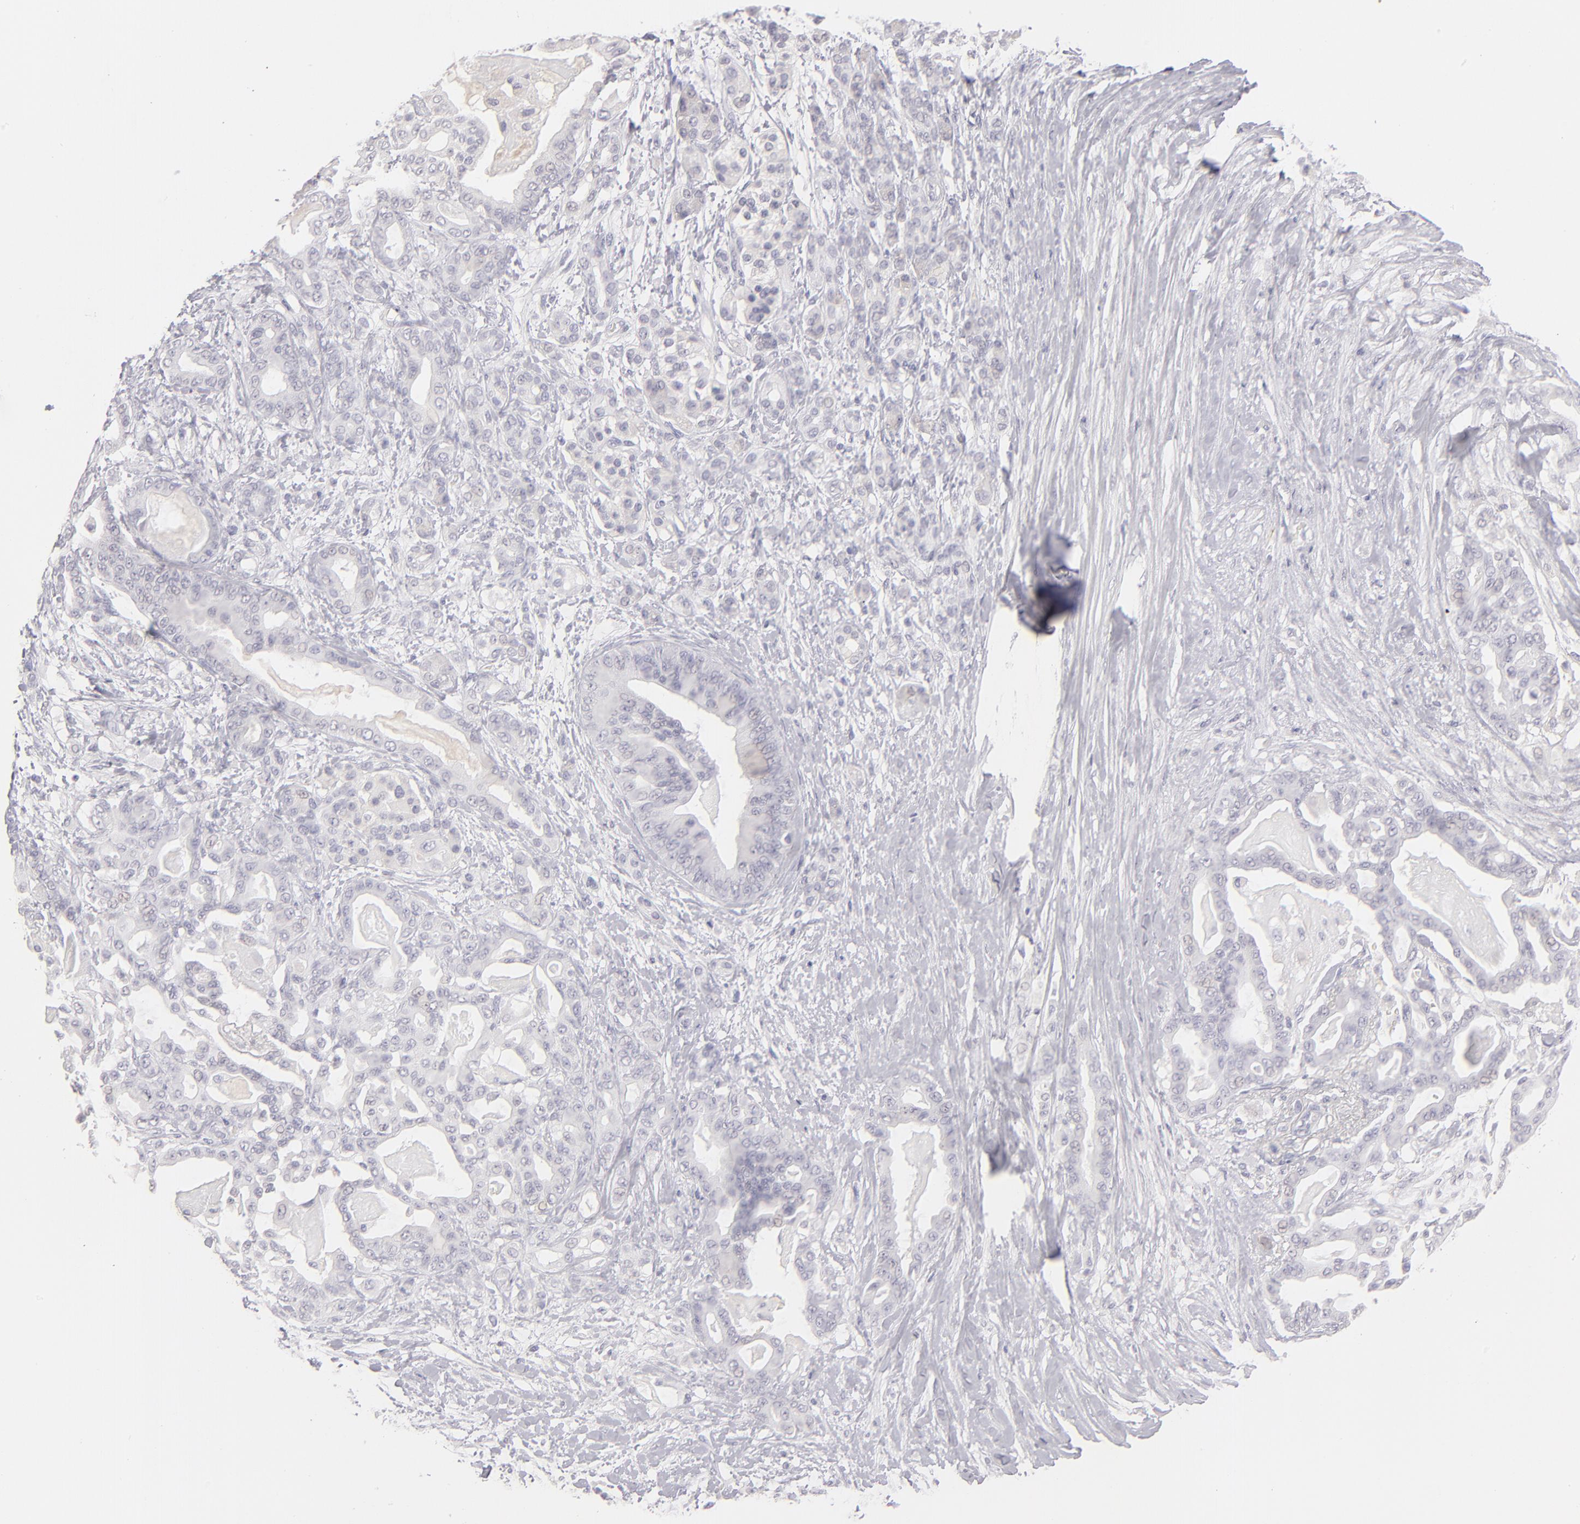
{"staining": {"intensity": "negative", "quantity": "none", "location": "none"}, "tissue": "pancreatic cancer", "cell_type": "Tumor cells", "image_type": "cancer", "snomed": [{"axis": "morphology", "description": "Adenocarcinoma, NOS"}, {"axis": "topography", "description": "Pancreas"}], "caption": "Tumor cells are negative for brown protein staining in pancreatic cancer.", "gene": "ABCC4", "patient": {"sex": "male", "age": 63}}